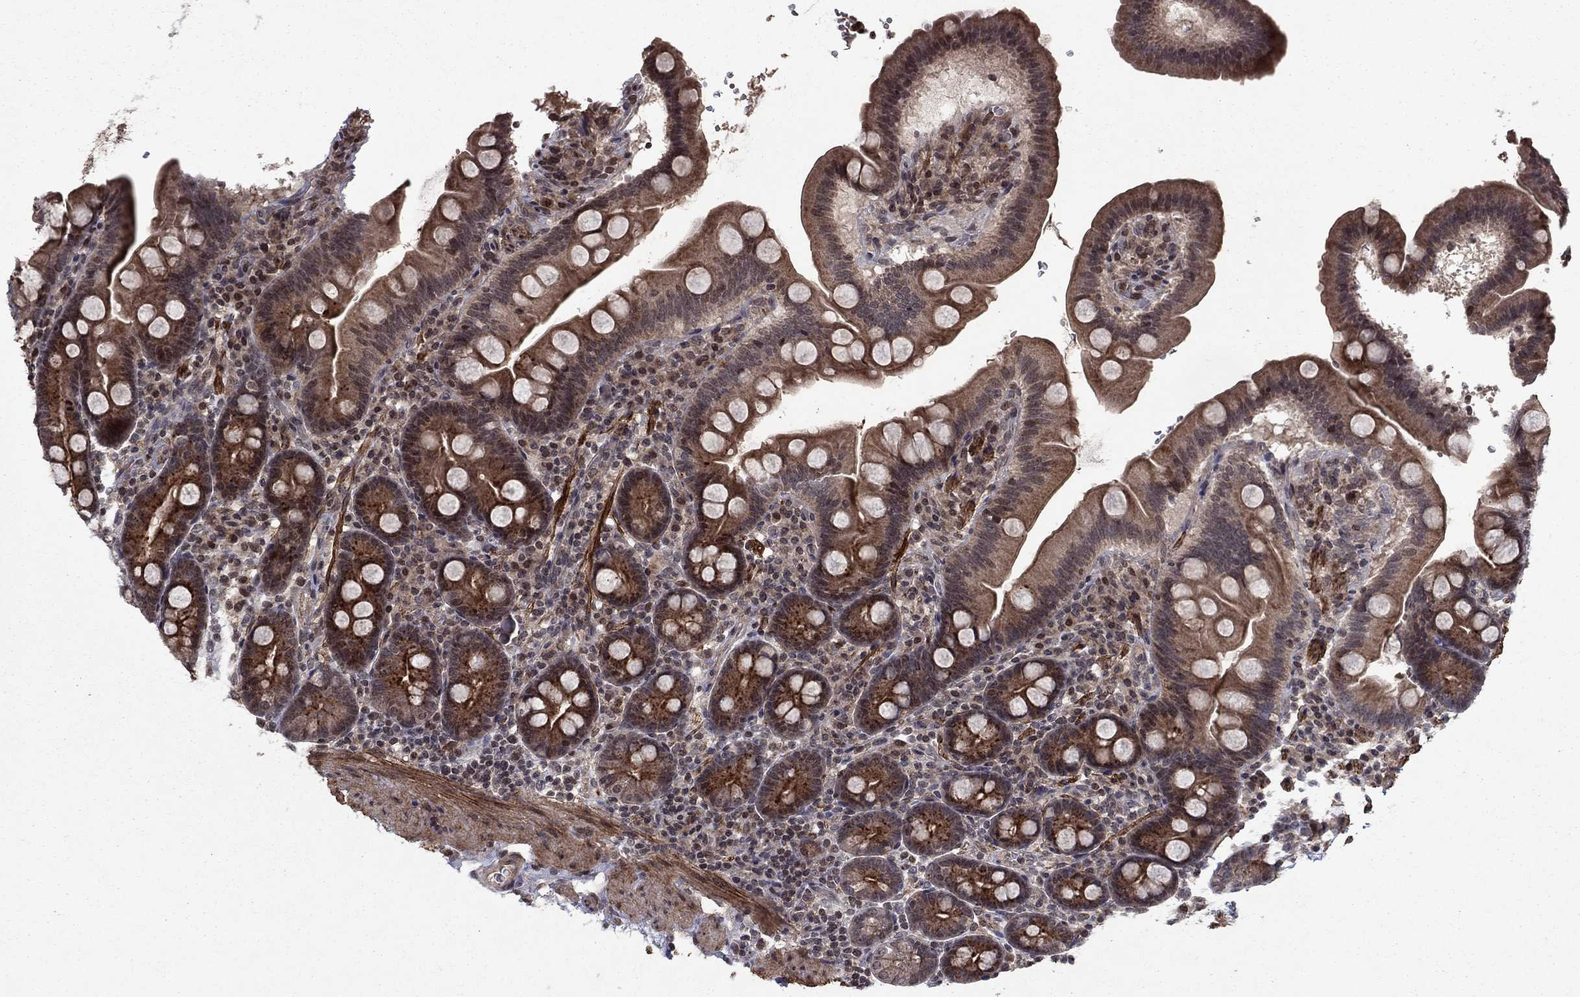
{"staining": {"intensity": "strong", "quantity": "25%-75%", "location": "cytoplasmic/membranous"}, "tissue": "duodenum", "cell_type": "Glandular cells", "image_type": "normal", "snomed": [{"axis": "morphology", "description": "Normal tissue, NOS"}, {"axis": "topography", "description": "Duodenum"}], "caption": "Protein staining of normal duodenum reveals strong cytoplasmic/membranous staining in about 25%-75% of glandular cells.", "gene": "SORBS1", "patient": {"sex": "male", "age": 59}}